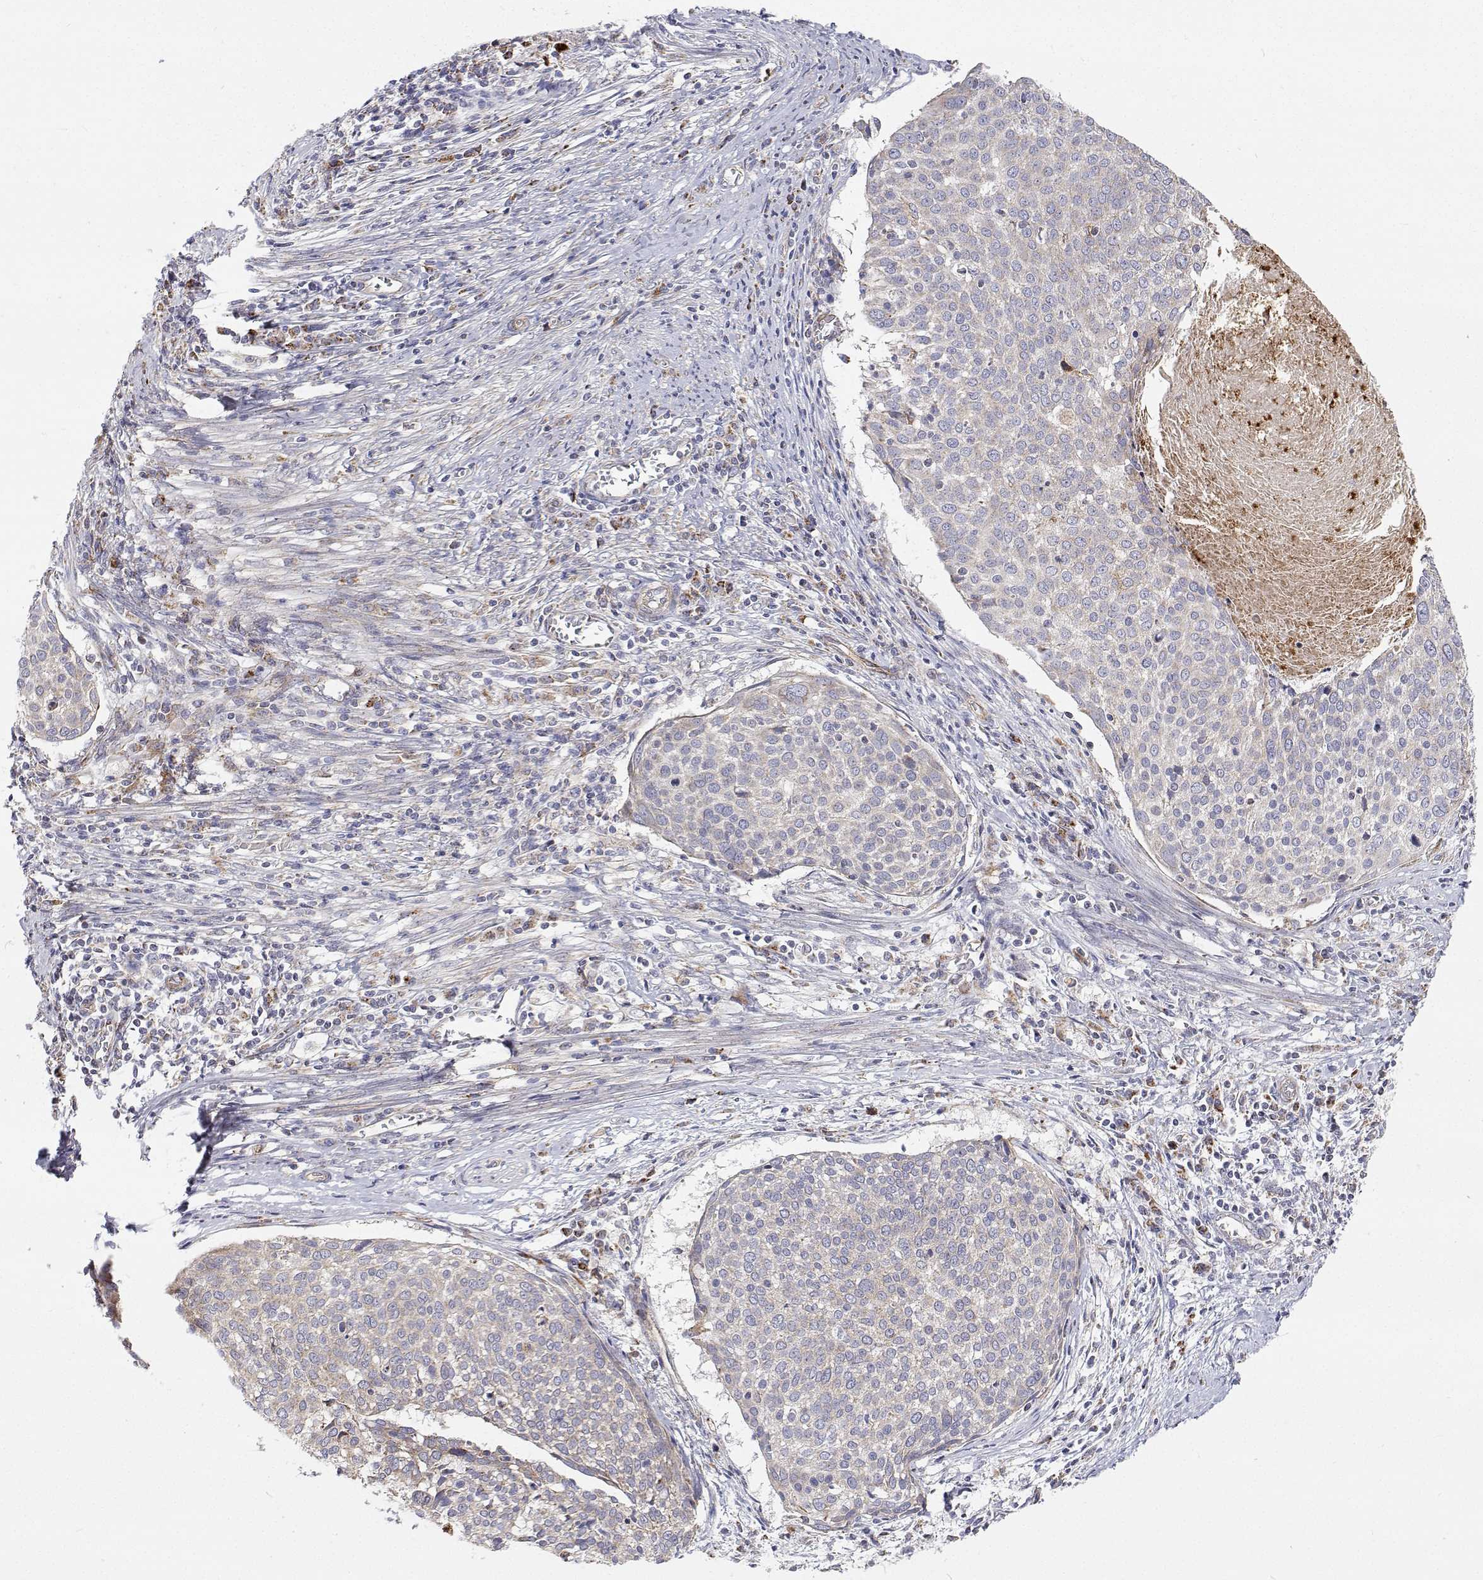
{"staining": {"intensity": "negative", "quantity": "none", "location": "none"}, "tissue": "cervical cancer", "cell_type": "Tumor cells", "image_type": "cancer", "snomed": [{"axis": "morphology", "description": "Squamous cell carcinoma, NOS"}, {"axis": "topography", "description": "Cervix"}], "caption": "Immunohistochemical staining of cervical cancer (squamous cell carcinoma) shows no significant staining in tumor cells.", "gene": "SPICE1", "patient": {"sex": "female", "age": 39}}